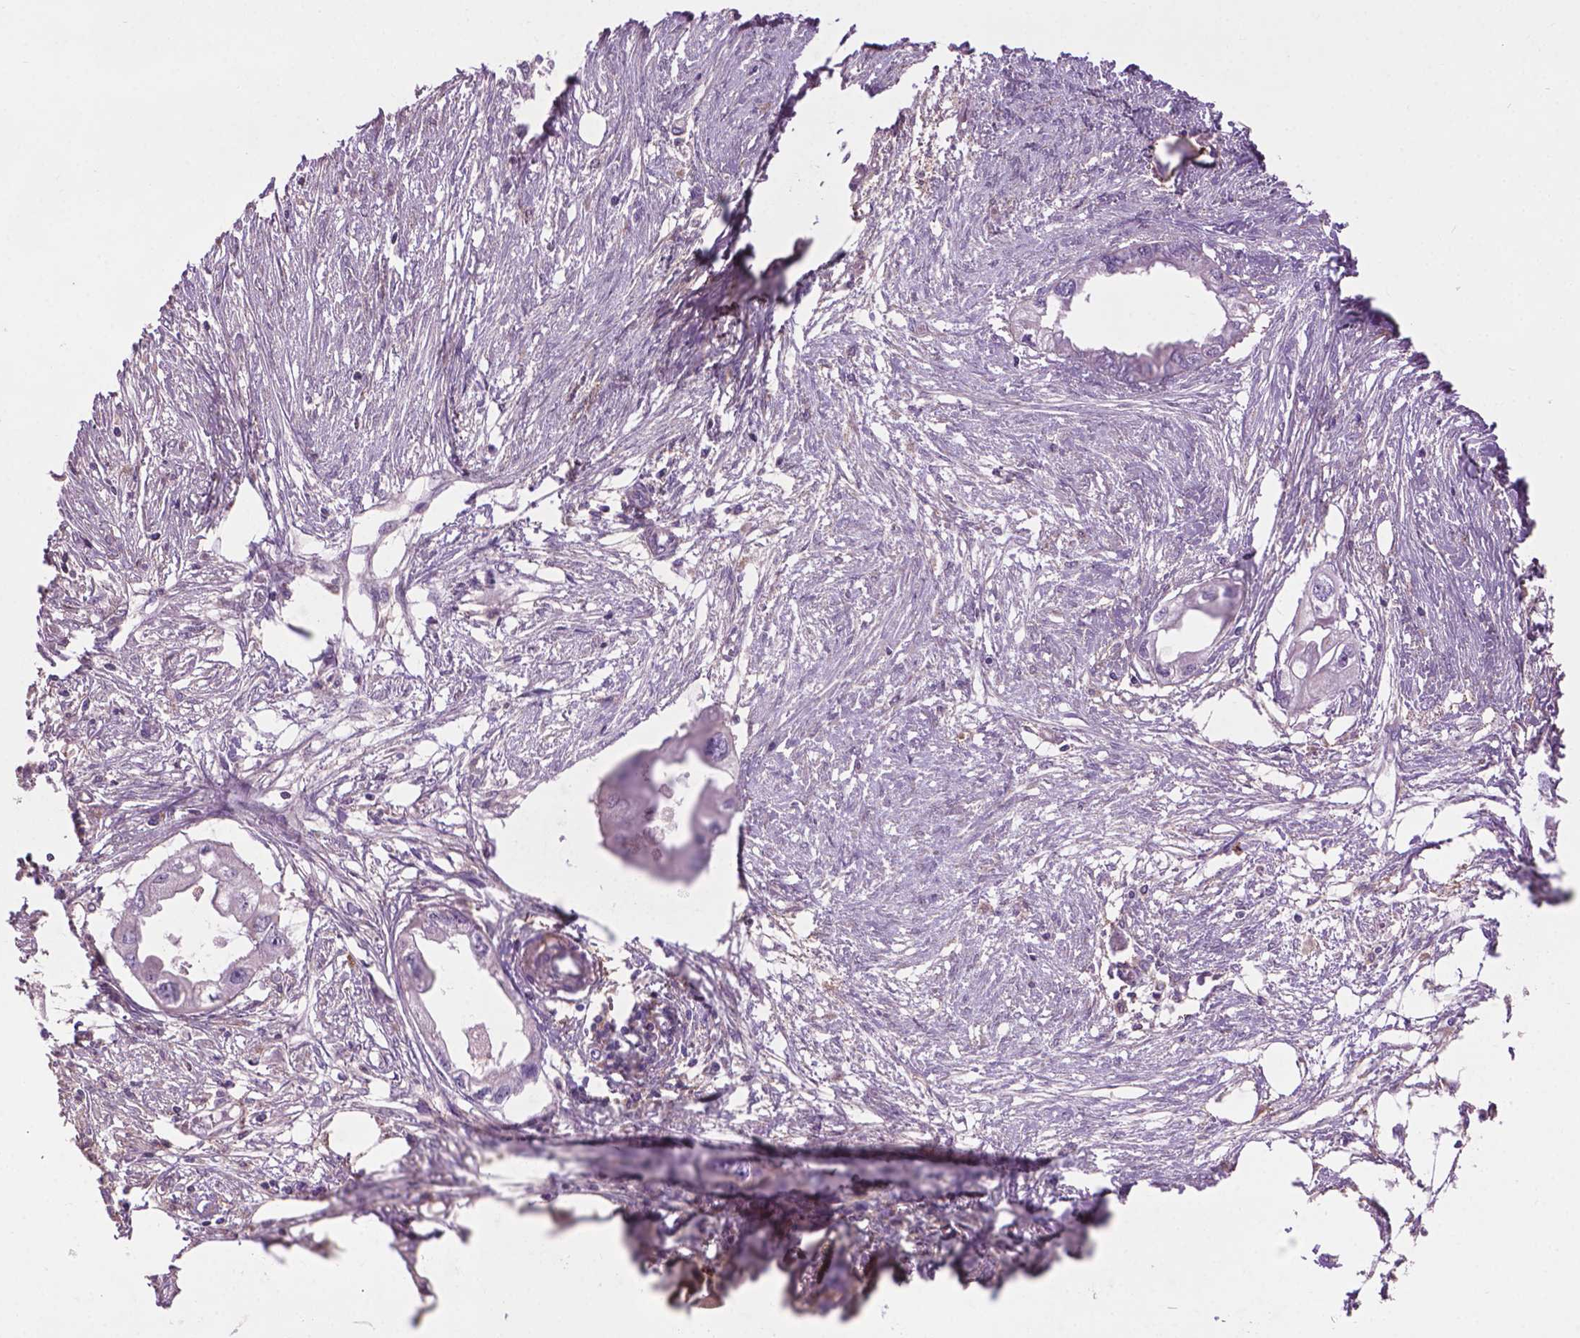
{"staining": {"intensity": "negative", "quantity": "none", "location": "none"}, "tissue": "endometrial cancer", "cell_type": "Tumor cells", "image_type": "cancer", "snomed": [{"axis": "morphology", "description": "Adenocarcinoma, NOS"}, {"axis": "morphology", "description": "Adenocarcinoma, metastatic, NOS"}, {"axis": "topography", "description": "Adipose tissue"}, {"axis": "topography", "description": "Endometrium"}], "caption": "Human metastatic adenocarcinoma (endometrial) stained for a protein using immunohistochemistry (IHC) displays no expression in tumor cells.", "gene": "LRRC3C", "patient": {"sex": "female", "age": 67}}